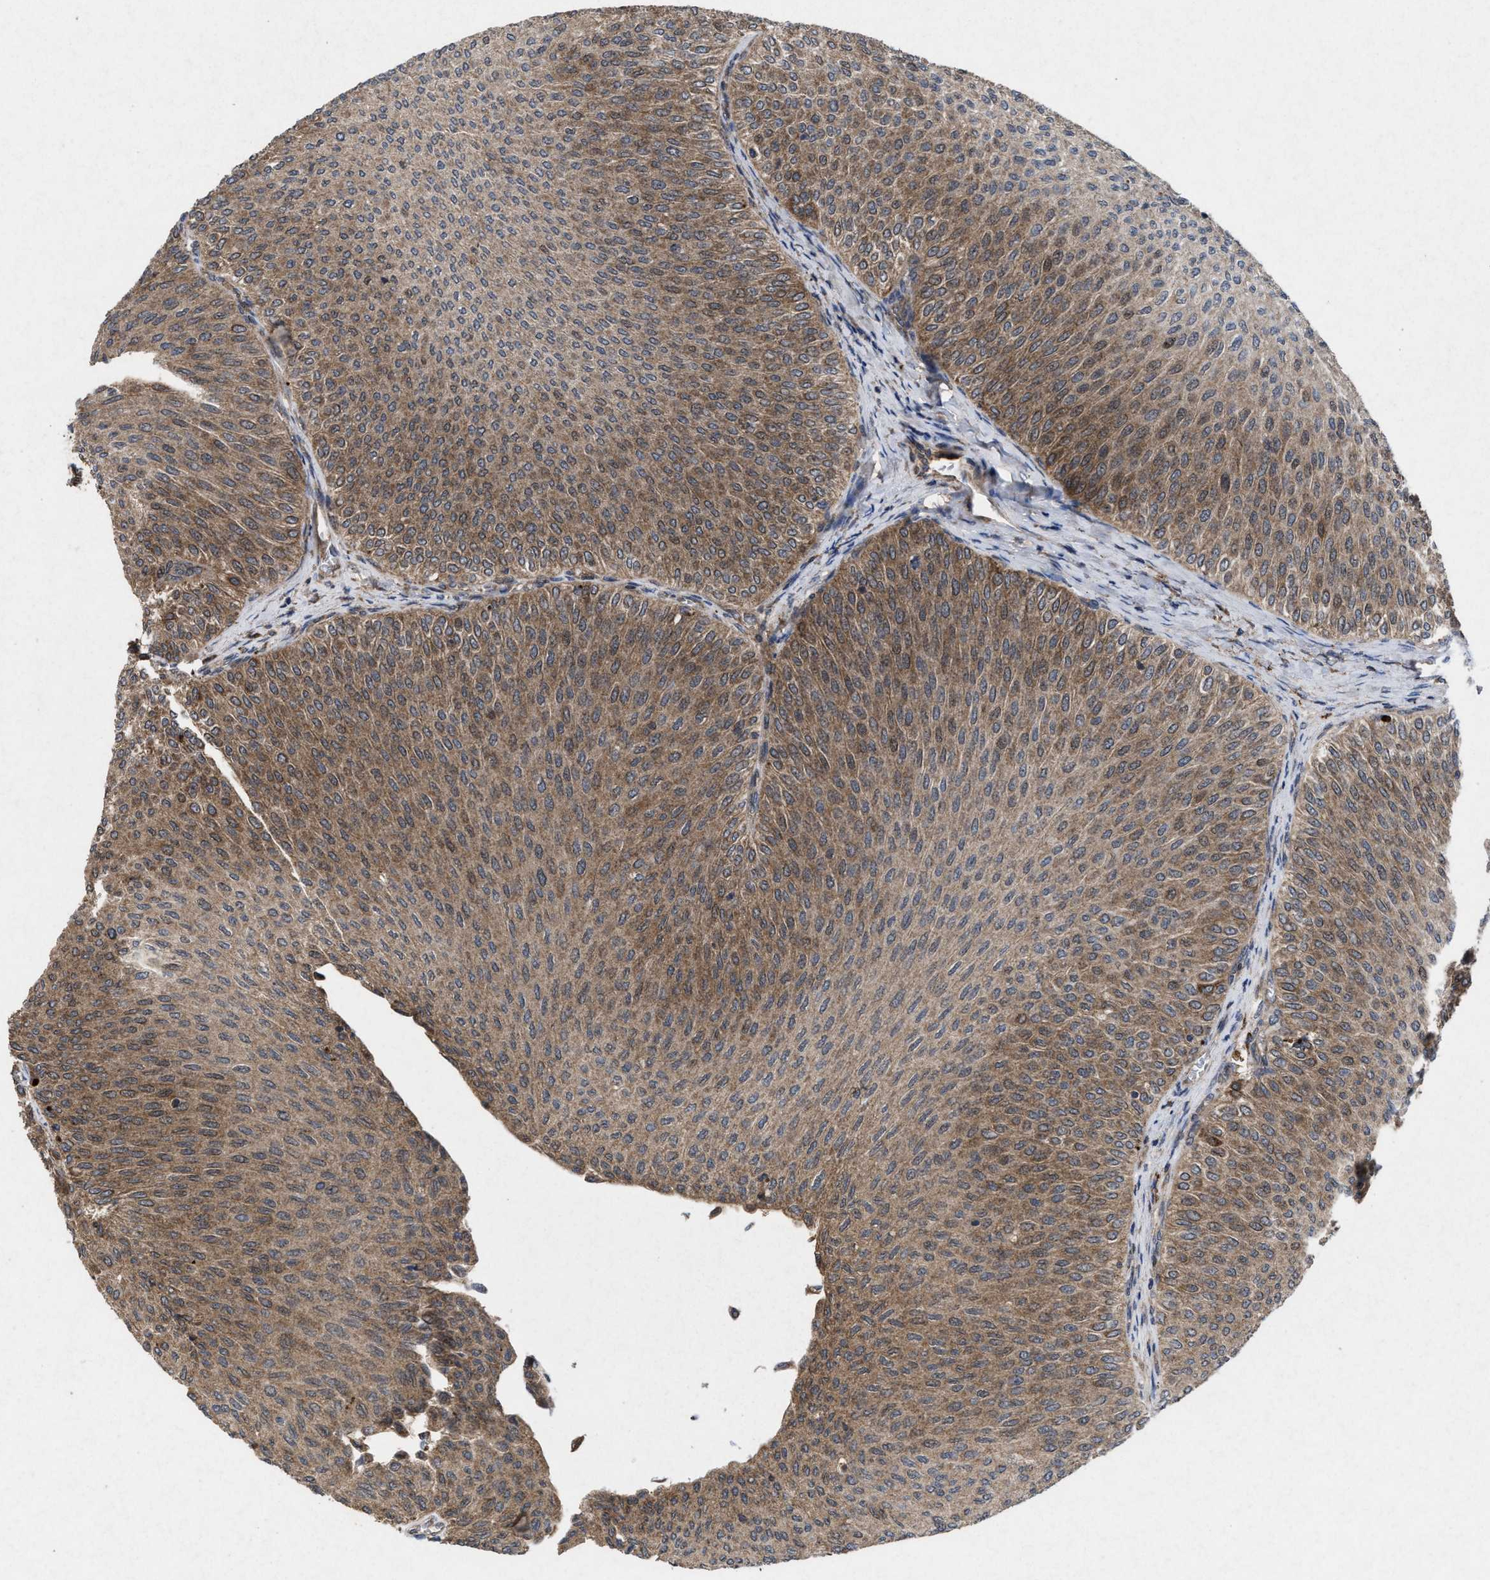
{"staining": {"intensity": "moderate", "quantity": ">75%", "location": "cytoplasmic/membranous"}, "tissue": "urothelial cancer", "cell_type": "Tumor cells", "image_type": "cancer", "snomed": [{"axis": "morphology", "description": "Urothelial carcinoma, Low grade"}, {"axis": "topography", "description": "Urinary bladder"}], "caption": "An image of human low-grade urothelial carcinoma stained for a protein displays moderate cytoplasmic/membranous brown staining in tumor cells.", "gene": "MSI2", "patient": {"sex": "male", "age": 78}}